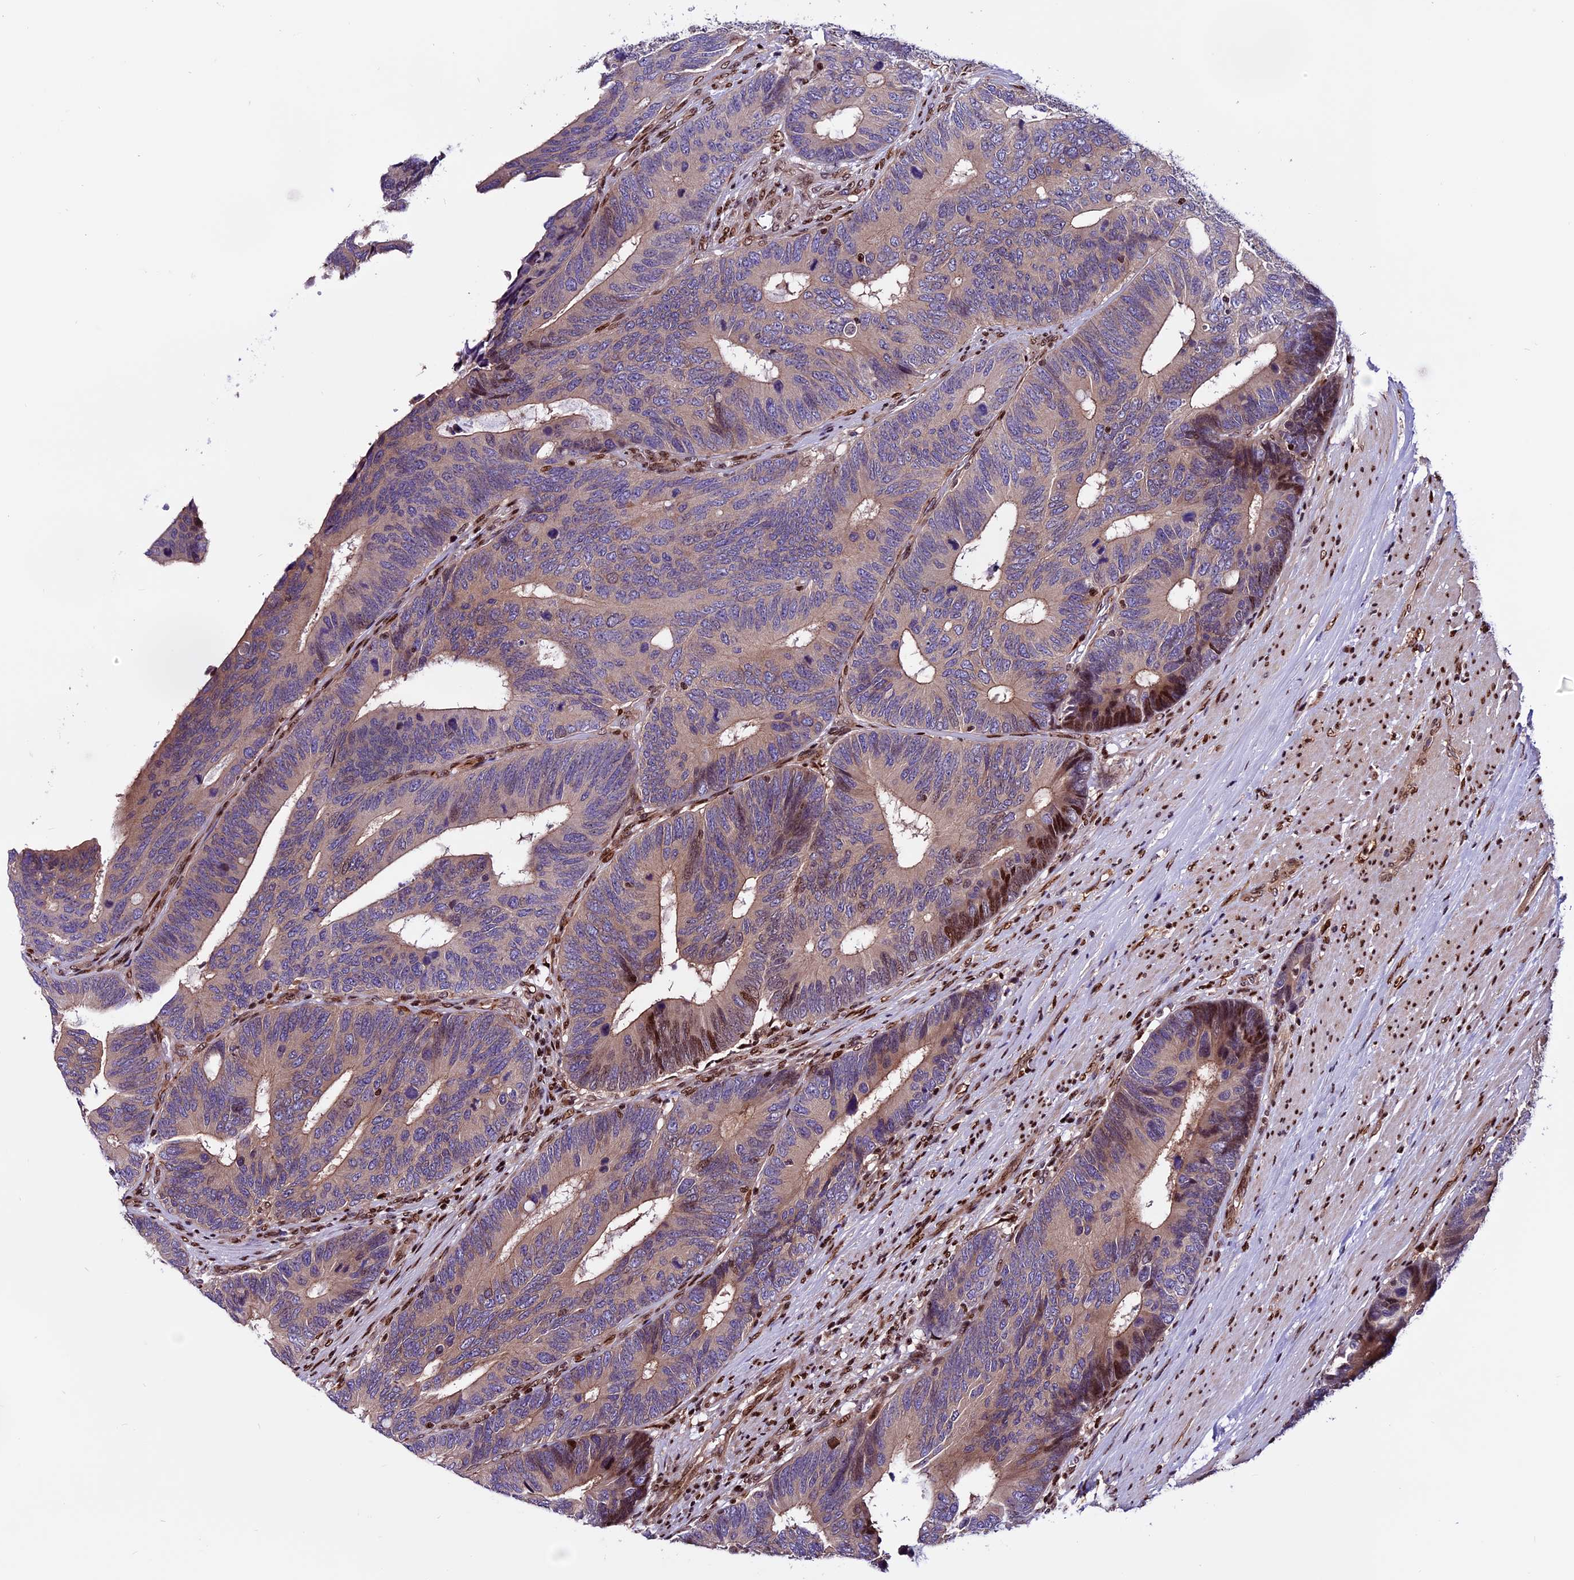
{"staining": {"intensity": "moderate", "quantity": "<25%", "location": "cytoplasmic/membranous,nuclear"}, "tissue": "colorectal cancer", "cell_type": "Tumor cells", "image_type": "cancer", "snomed": [{"axis": "morphology", "description": "Adenocarcinoma, NOS"}, {"axis": "topography", "description": "Colon"}], "caption": "The histopathology image exhibits immunohistochemical staining of colorectal adenocarcinoma. There is moderate cytoplasmic/membranous and nuclear staining is present in approximately <25% of tumor cells.", "gene": "RINL", "patient": {"sex": "male", "age": 87}}